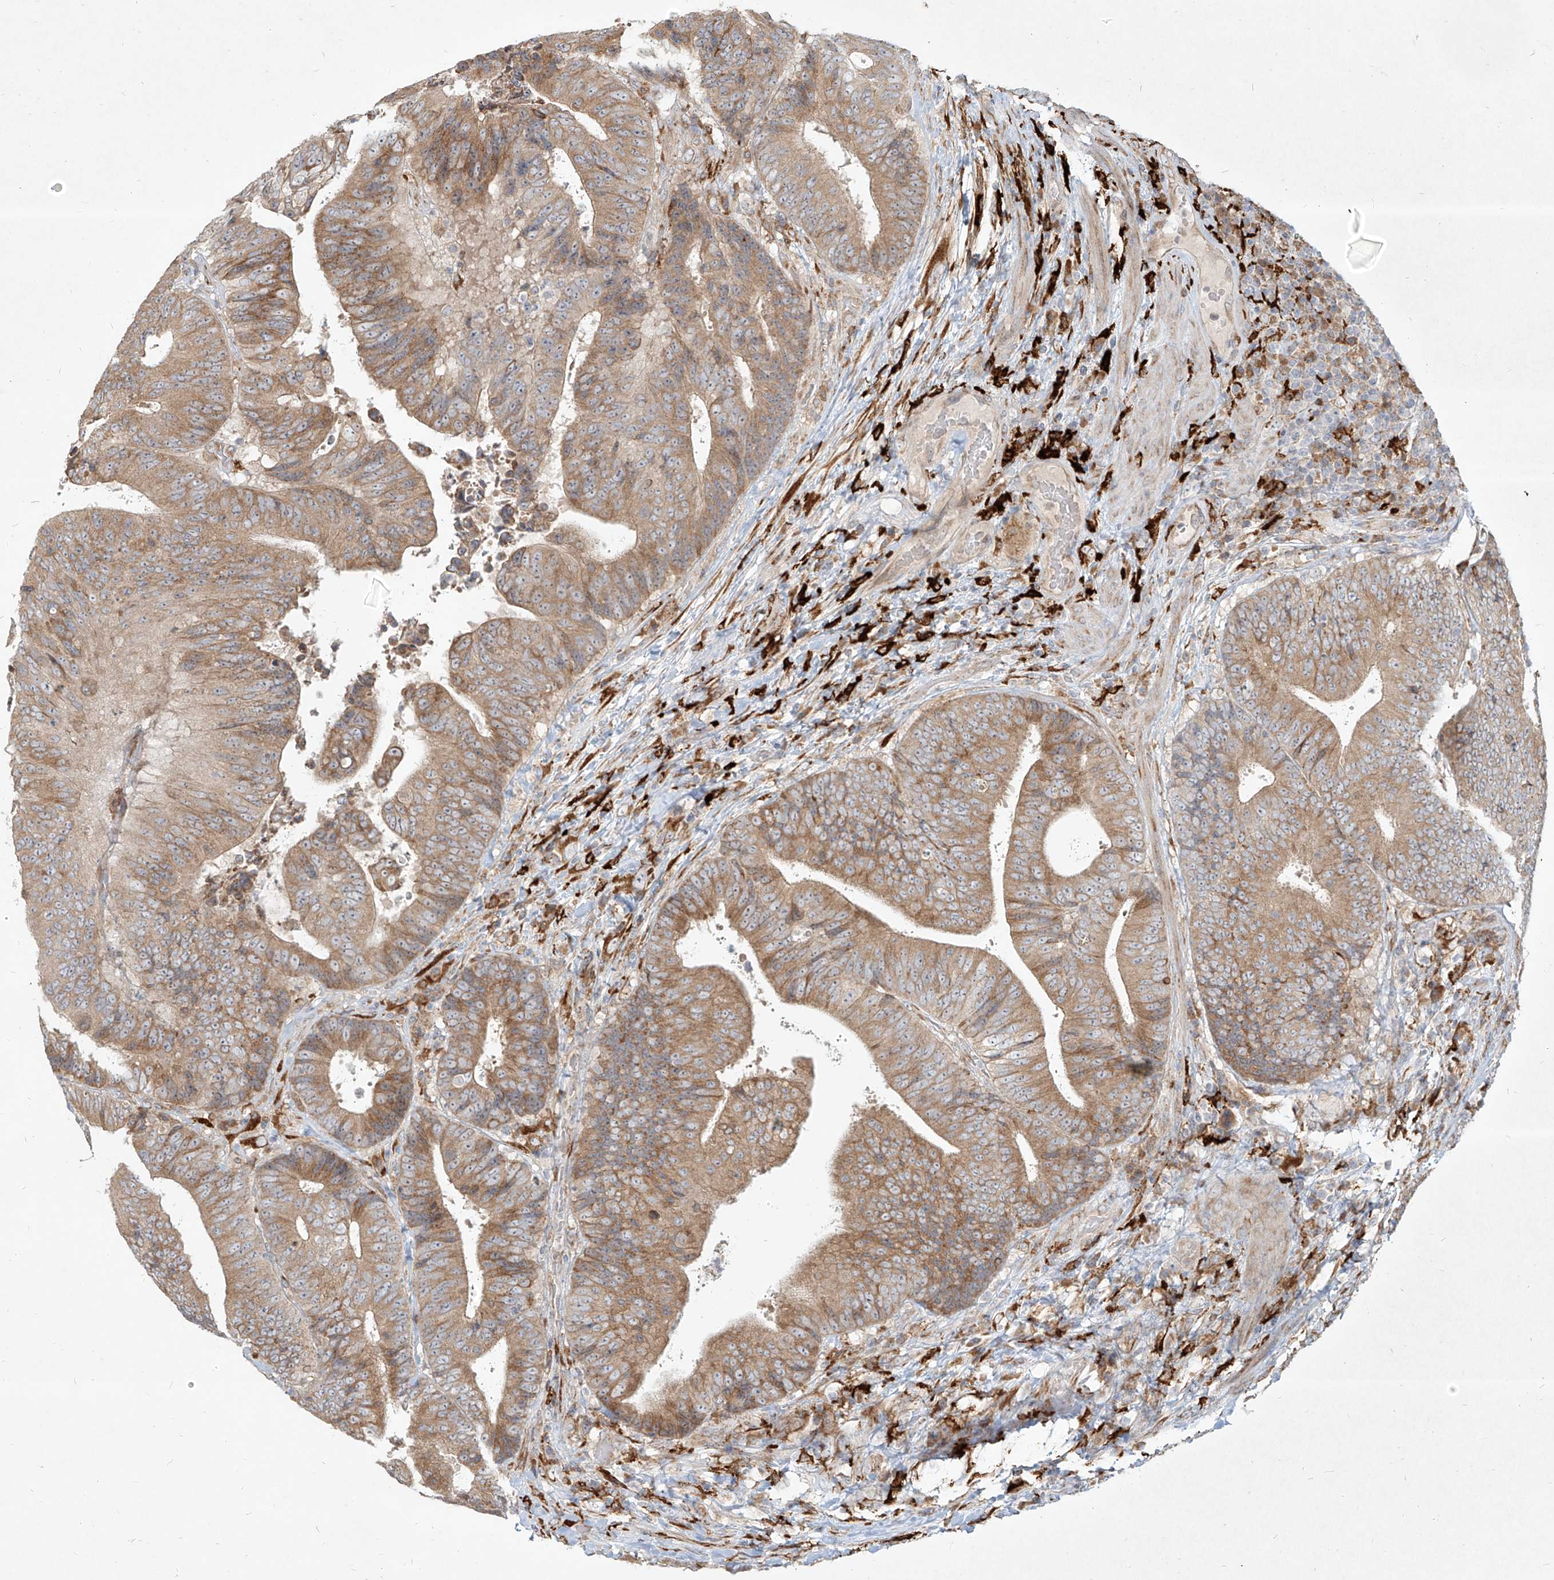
{"staining": {"intensity": "moderate", "quantity": ">75%", "location": "cytoplasmic/membranous"}, "tissue": "colorectal cancer", "cell_type": "Tumor cells", "image_type": "cancer", "snomed": [{"axis": "morphology", "description": "Adenocarcinoma, NOS"}, {"axis": "topography", "description": "Rectum"}], "caption": "Tumor cells reveal medium levels of moderate cytoplasmic/membranous expression in approximately >75% of cells in human adenocarcinoma (colorectal).", "gene": "CD209", "patient": {"sex": "male", "age": 72}}